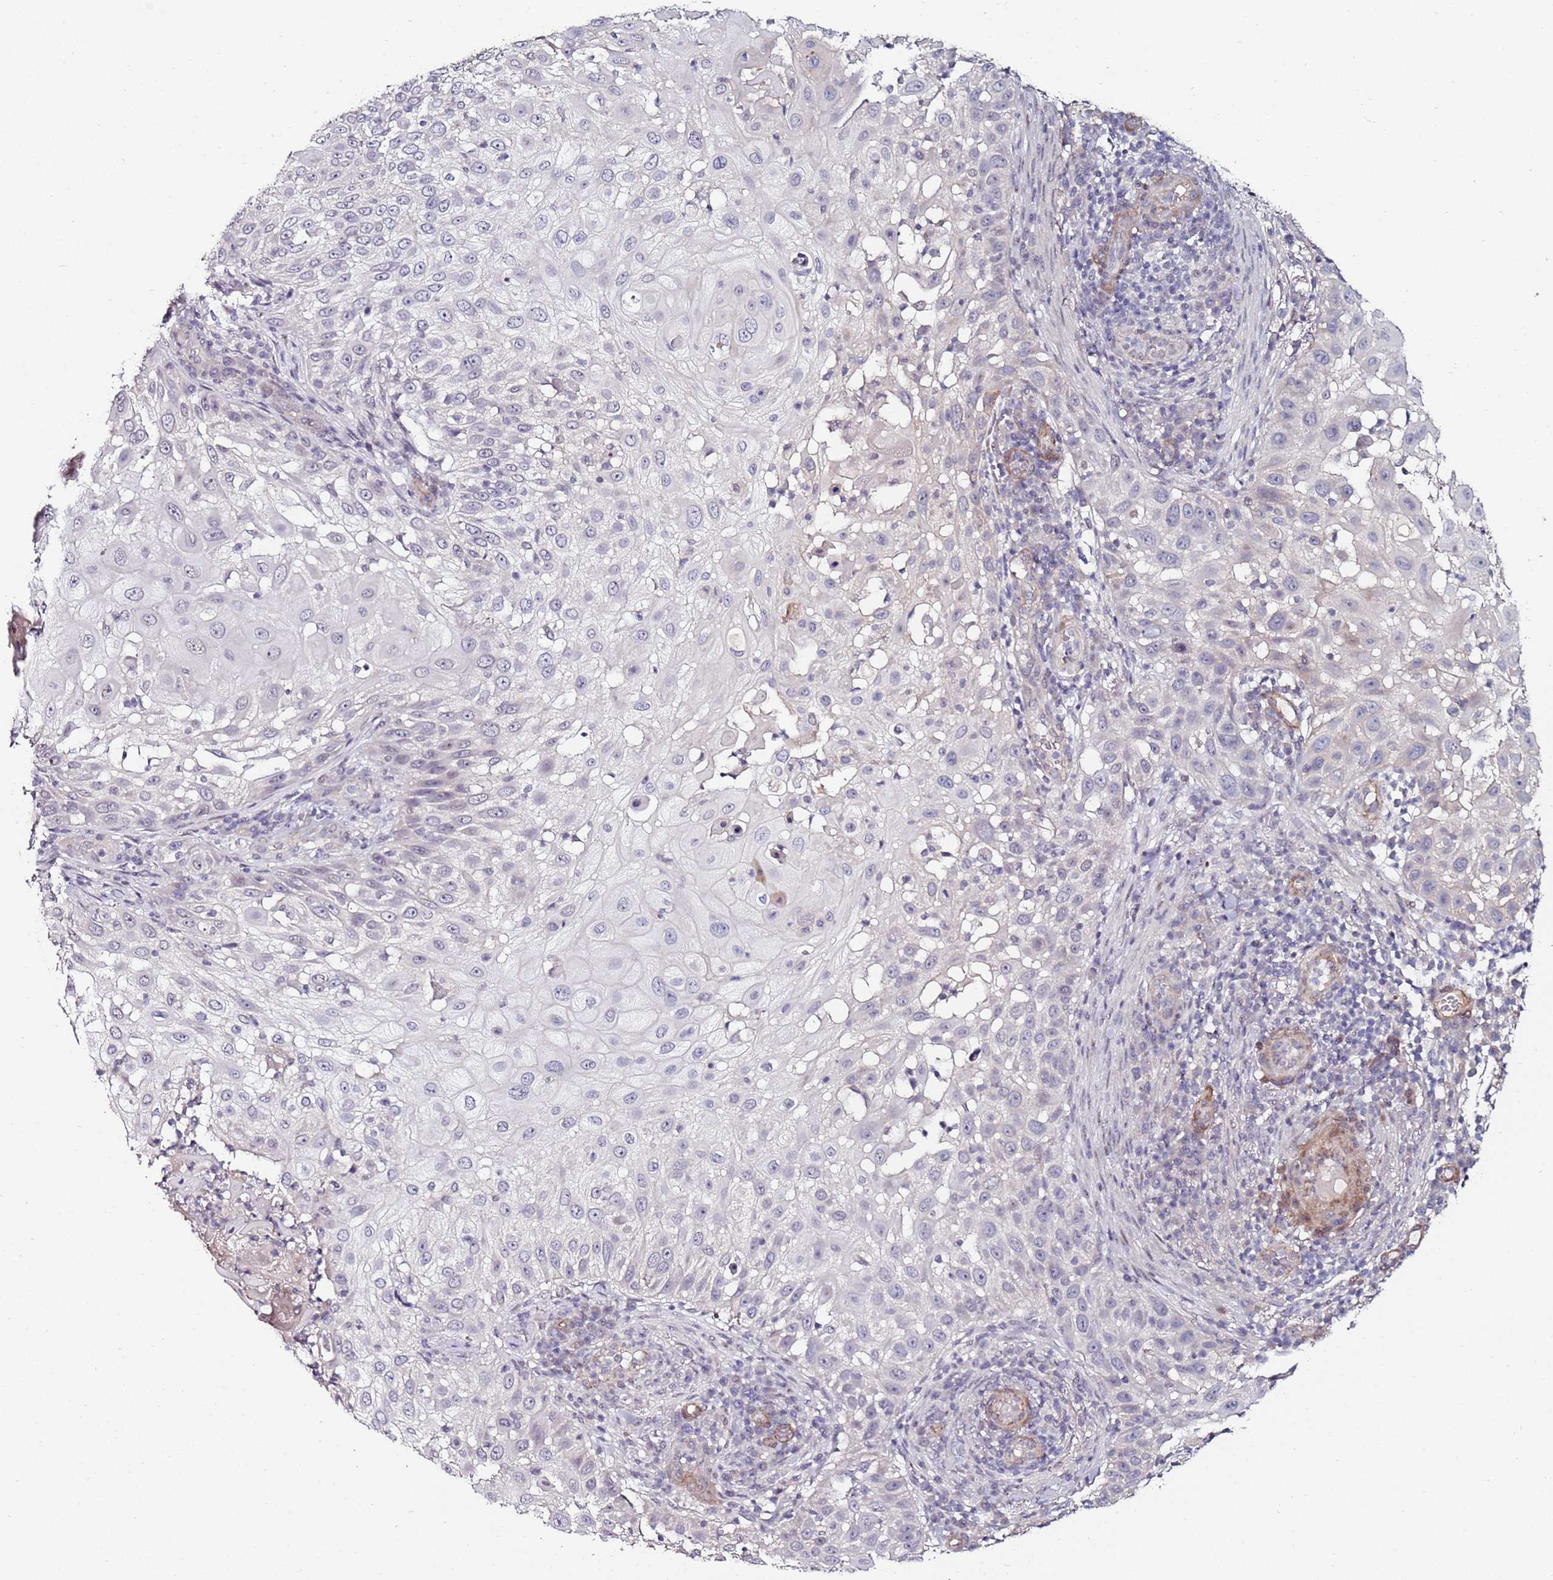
{"staining": {"intensity": "negative", "quantity": "none", "location": "none"}, "tissue": "skin cancer", "cell_type": "Tumor cells", "image_type": "cancer", "snomed": [{"axis": "morphology", "description": "Squamous cell carcinoma, NOS"}, {"axis": "topography", "description": "Skin"}], "caption": "This is a histopathology image of immunohistochemistry staining of skin cancer, which shows no positivity in tumor cells.", "gene": "DUSP28", "patient": {"sex": "female", "age": 44}}